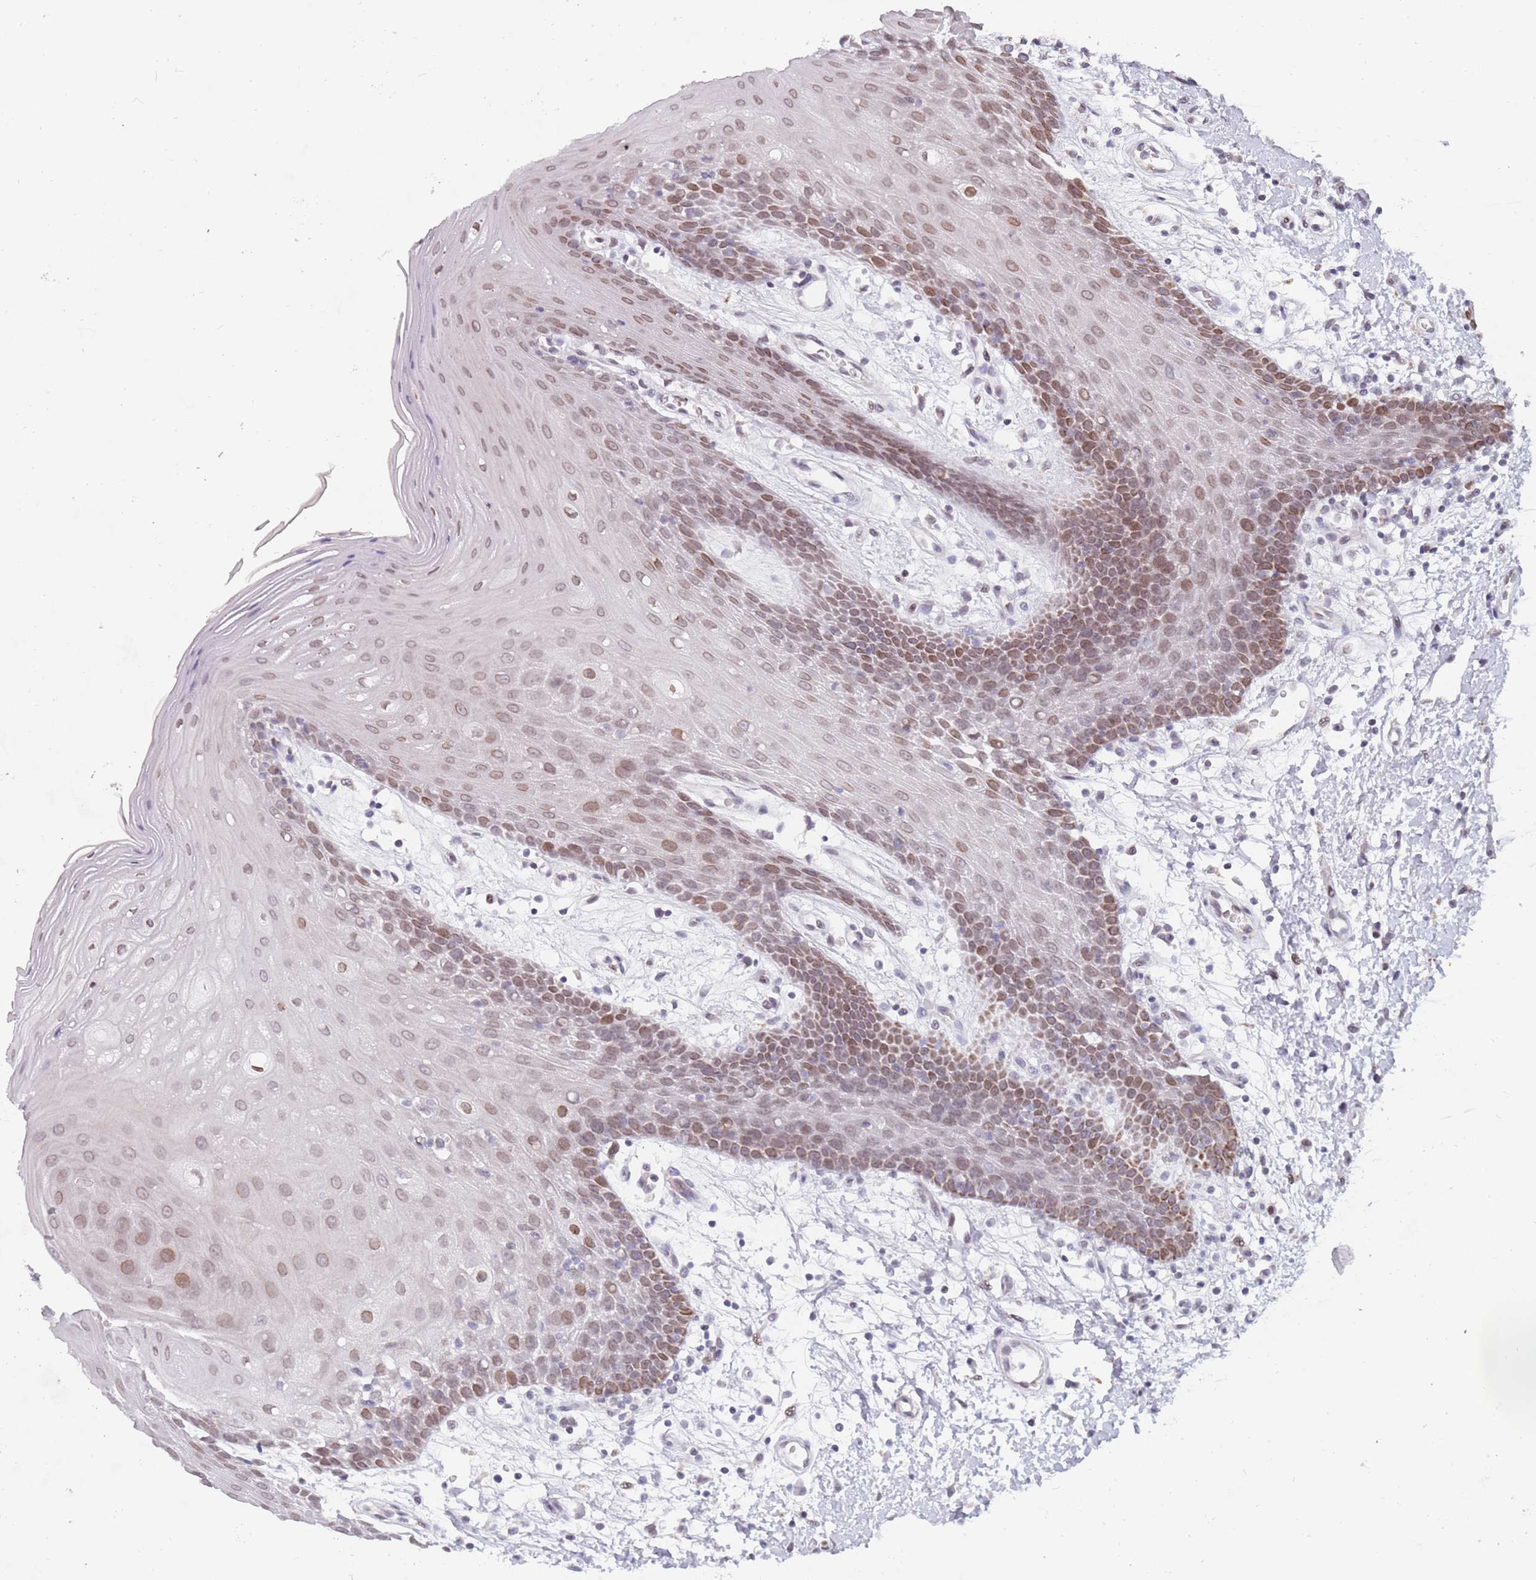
{"staining": {"intensity": "moderate", "quantity": ">75%", "location": "nuclear"}, "tissue": "oral mucosa", "cell_type": "Squamous epithelial cells", "image_type": "normal", "snomed": [{"axis": "morphology", "description": "Normal tissue, NOS"}, {"axis": "topography", "description": "Oral tissue"}, {"axis": "topography", "description": "Tounge, NOS"}], "caption": "A brown stain labels moderate nuclear expression of a protein in squamous epithelial cells of normal oral mucosa. Ihc stains the protein in brown and the nuclei are stained blue.", "gene": "KLHDC2", "patient": {"sex": "female", "age": 59}}